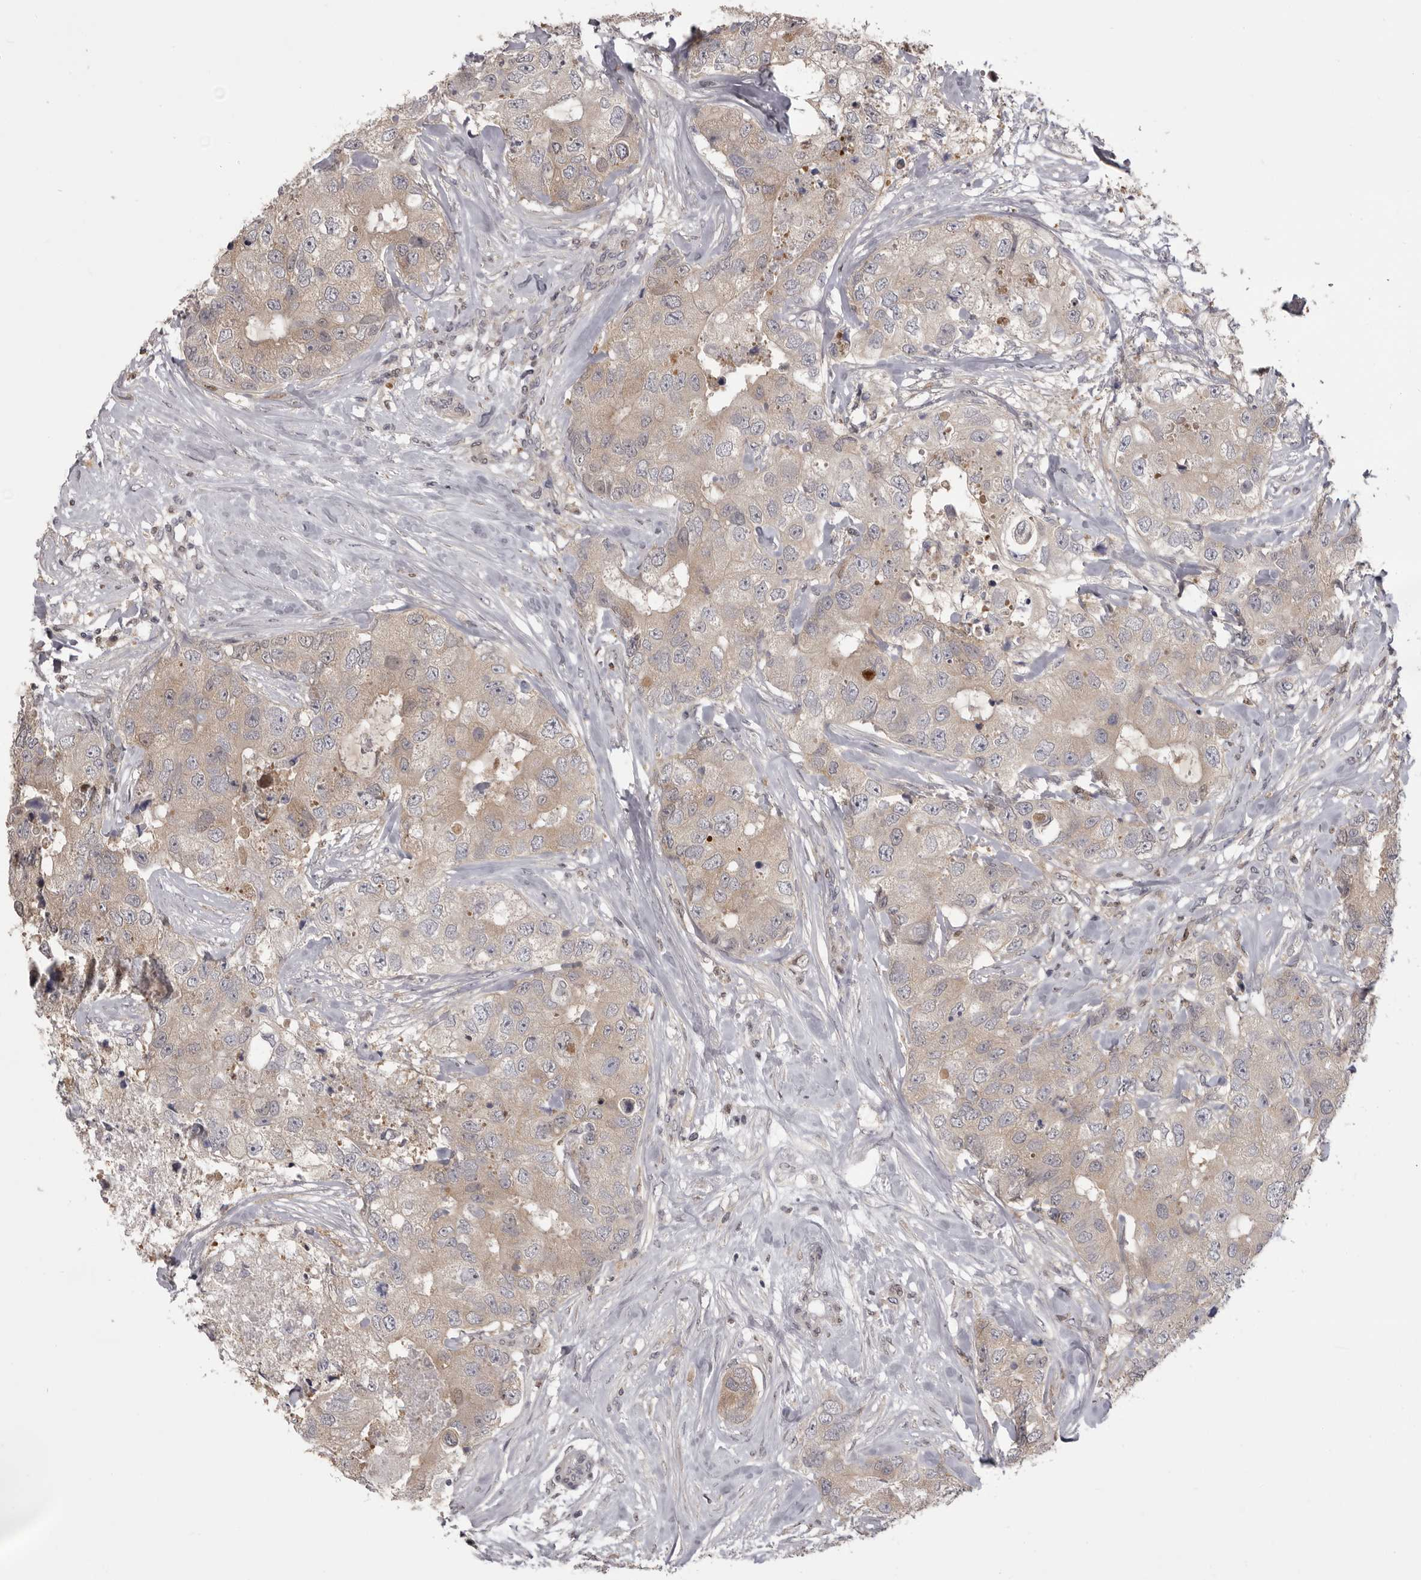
{"staining": {"intensity": "weak", "quantity": ">75%", "location": "cytoplasmic/membranous"}, "tissue": "breast cancer", "cell_type": "Tumor cells", "image_type": "cancer", "snomed": [{"axis": "morphology", "description": "Duct carcinoma"}, {"axis": "topography", "description": "Breast"}], "caption": "Human invasive ductal carcinoma (breast) stained with a protein marker shows weak staining in tumor cells.", "gene": "MDH1", "patient": {"sex": "female", "age": 62}}